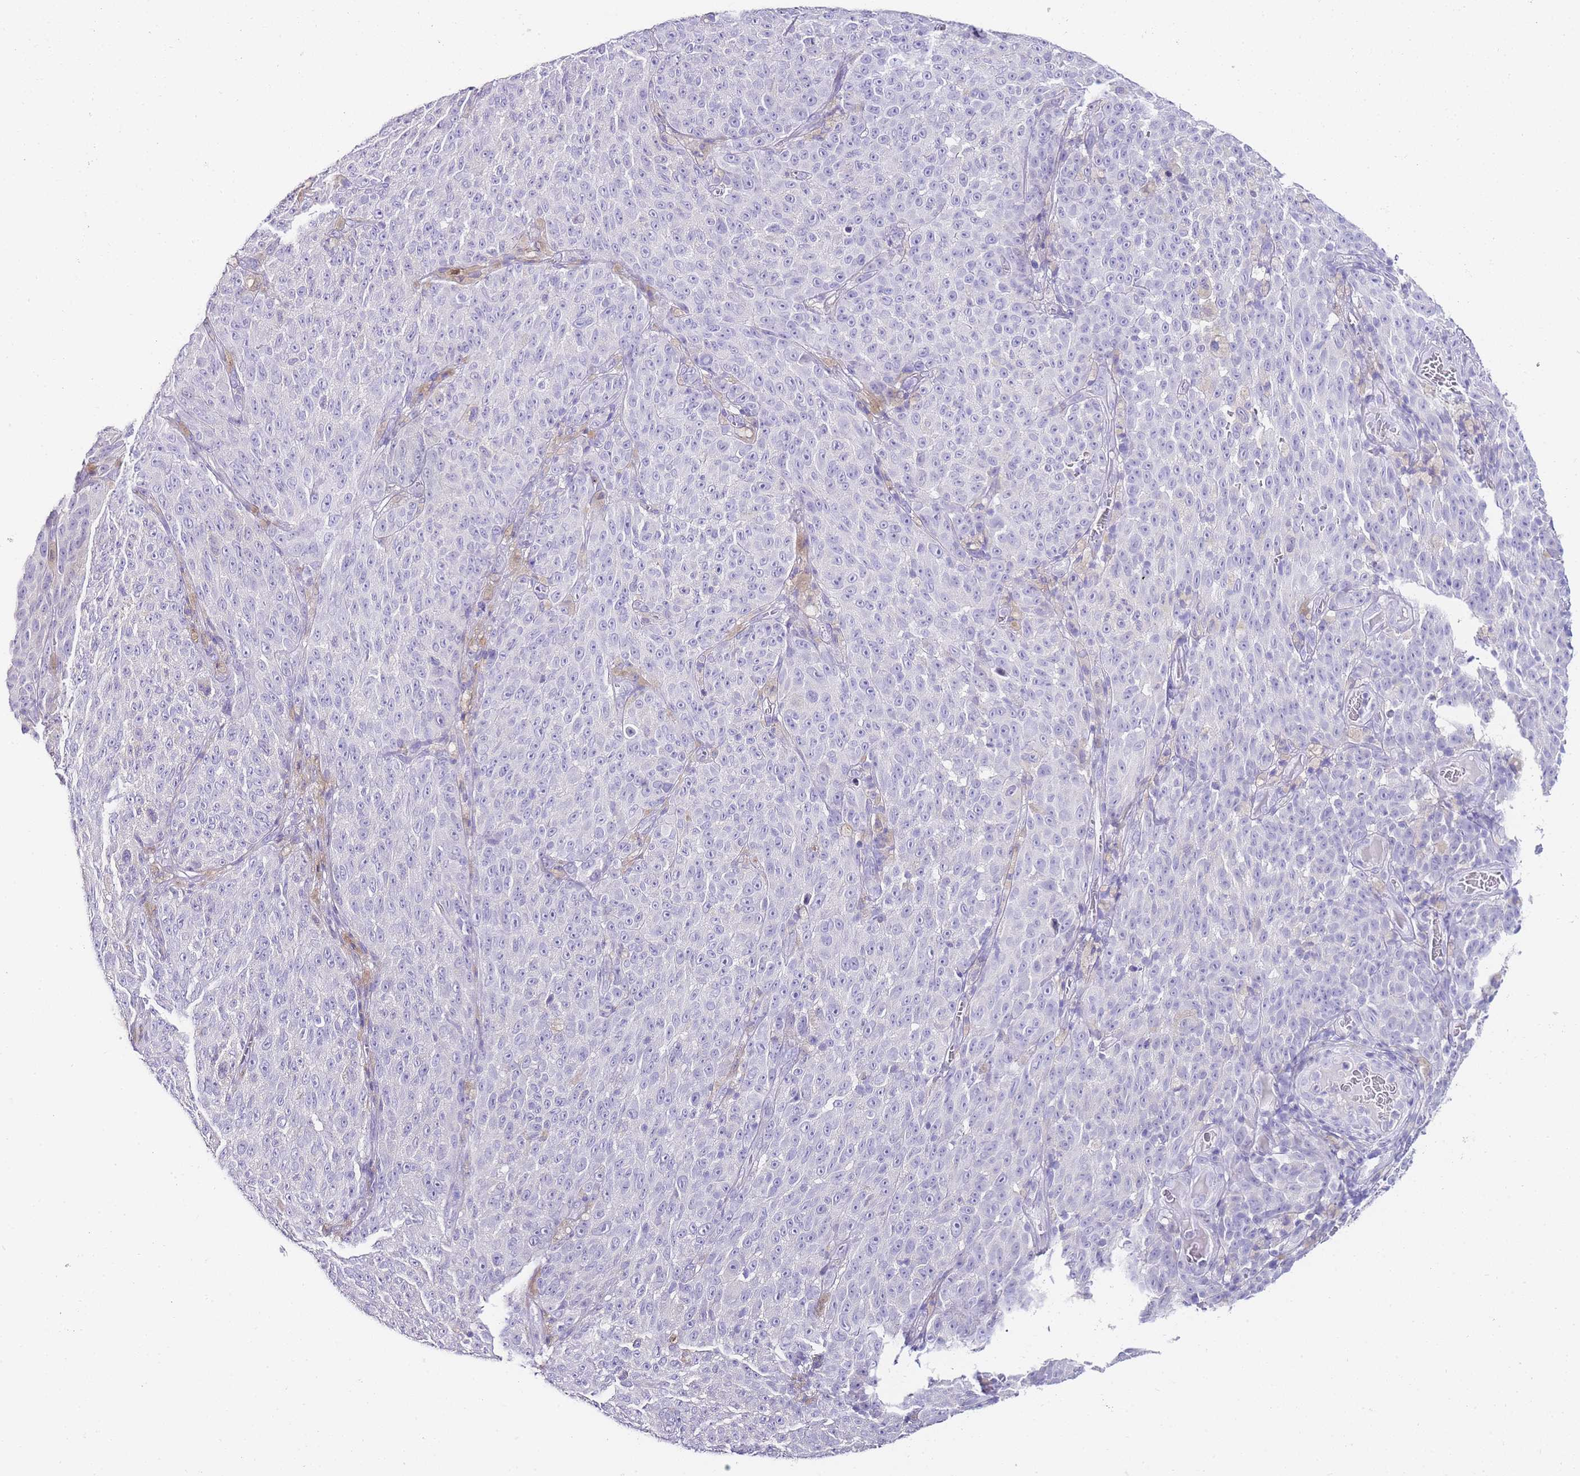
{"staining": {"intensity": "negative", "quantity": "none", "location": "none"}, "tissue": "melanoma", "cell_type": "Tumor cells", "image_type": "cancer", "snomed": [{"axis": "morphology", "description": "Malignant melanoma, NOS"}, {"axis": "topography", "description": "Skin"}], "caption": "Tumor cells show no significant expression in malignant melanoma. Nuclei are stained in blue.", "gene": "DPP4", "patient": {"sex": "female", "age": 82}}